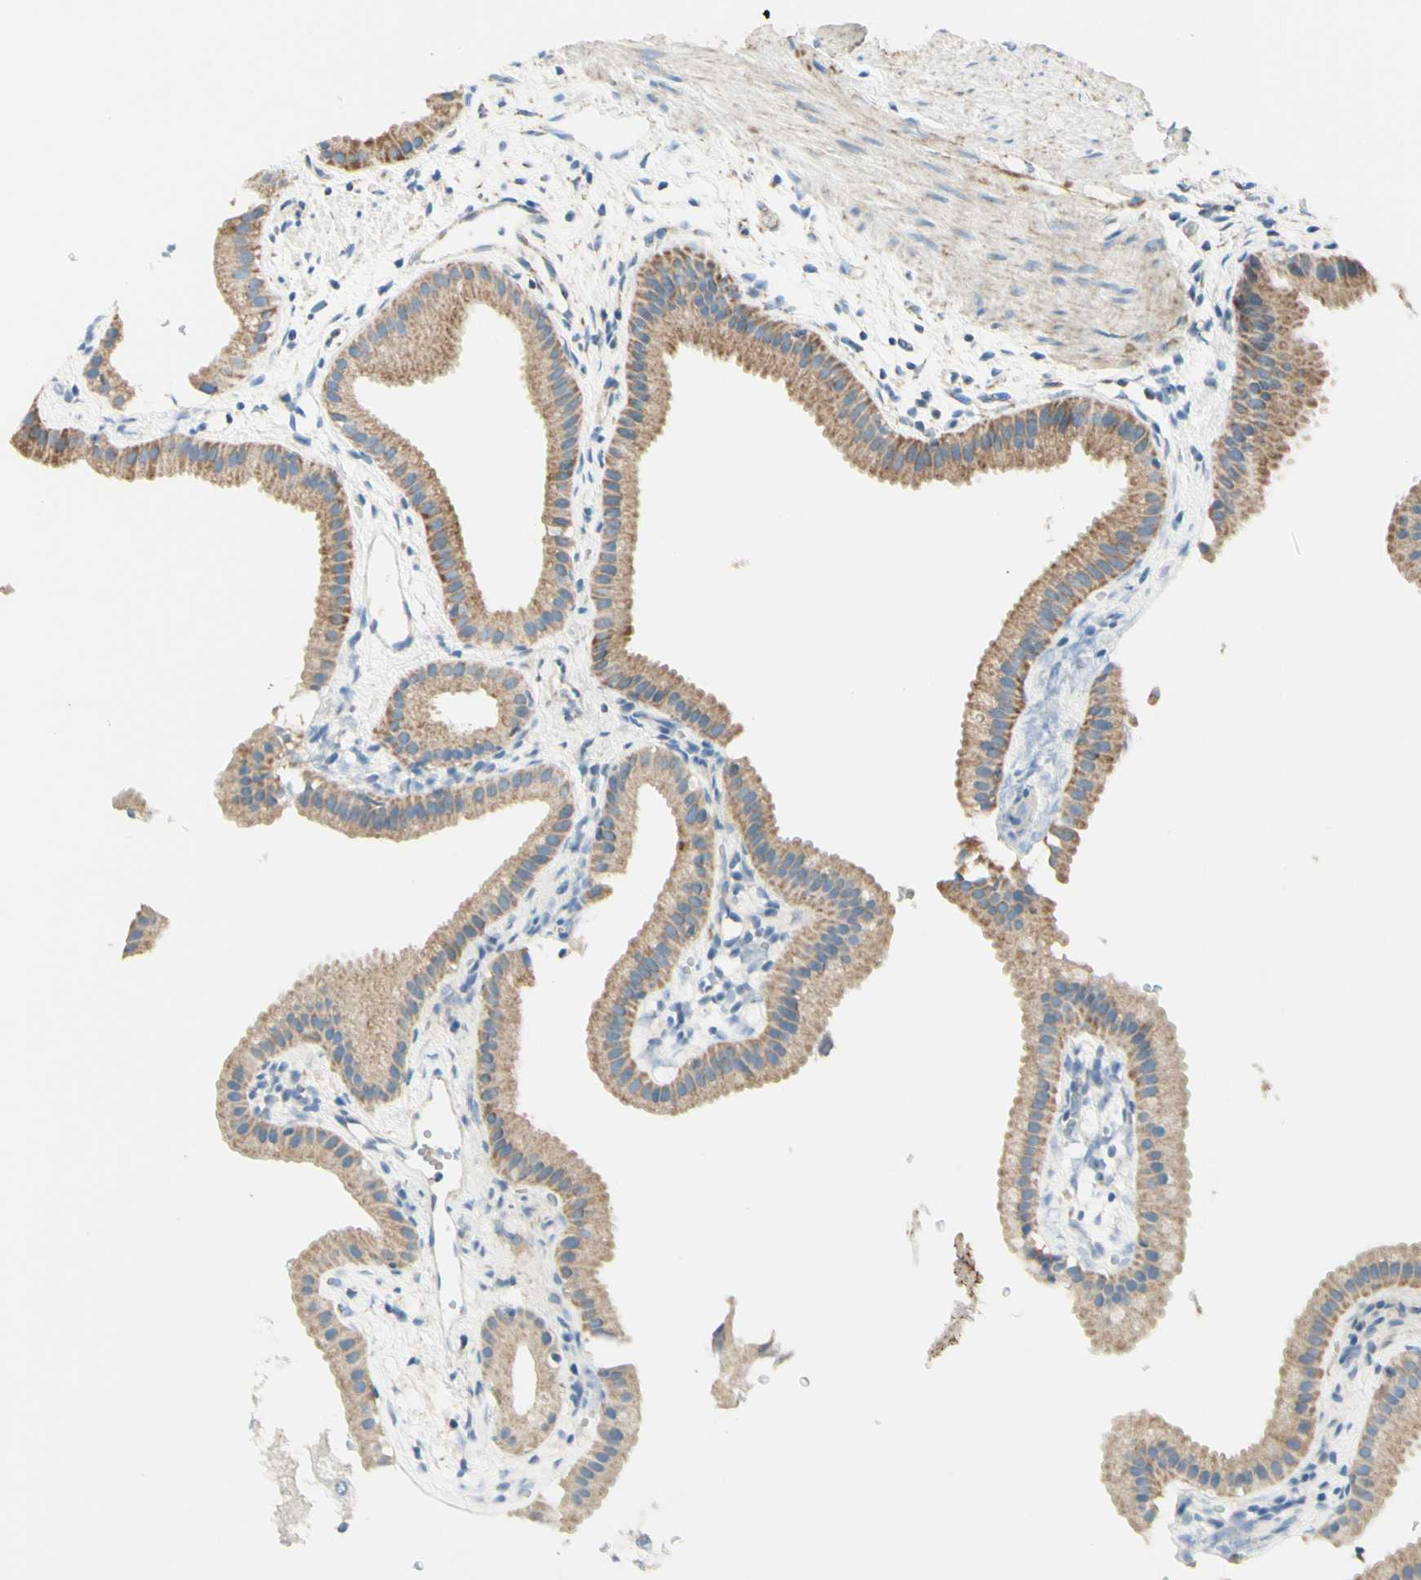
{"staining": {"intensity": "moderate", "quantity": ">75%", "location": "cytoplasmic/membranous"}, "tissue": "gallbladder", "cell_type": "Glandular cells", "image_type": "normal", "snomed": [{"axis": "morphology", "description": "Normal tissue, NOS"}, {"axis": "topography", "description": "Gallbladder"}], "caption": "This is a micrograph of IHC staining of benign gallbladder, which shows moderate staining in the cytoplasmic/membranous of glandular cells.", "gene": "ARMC10", "patient": {"sex": "female", "age": 64}}